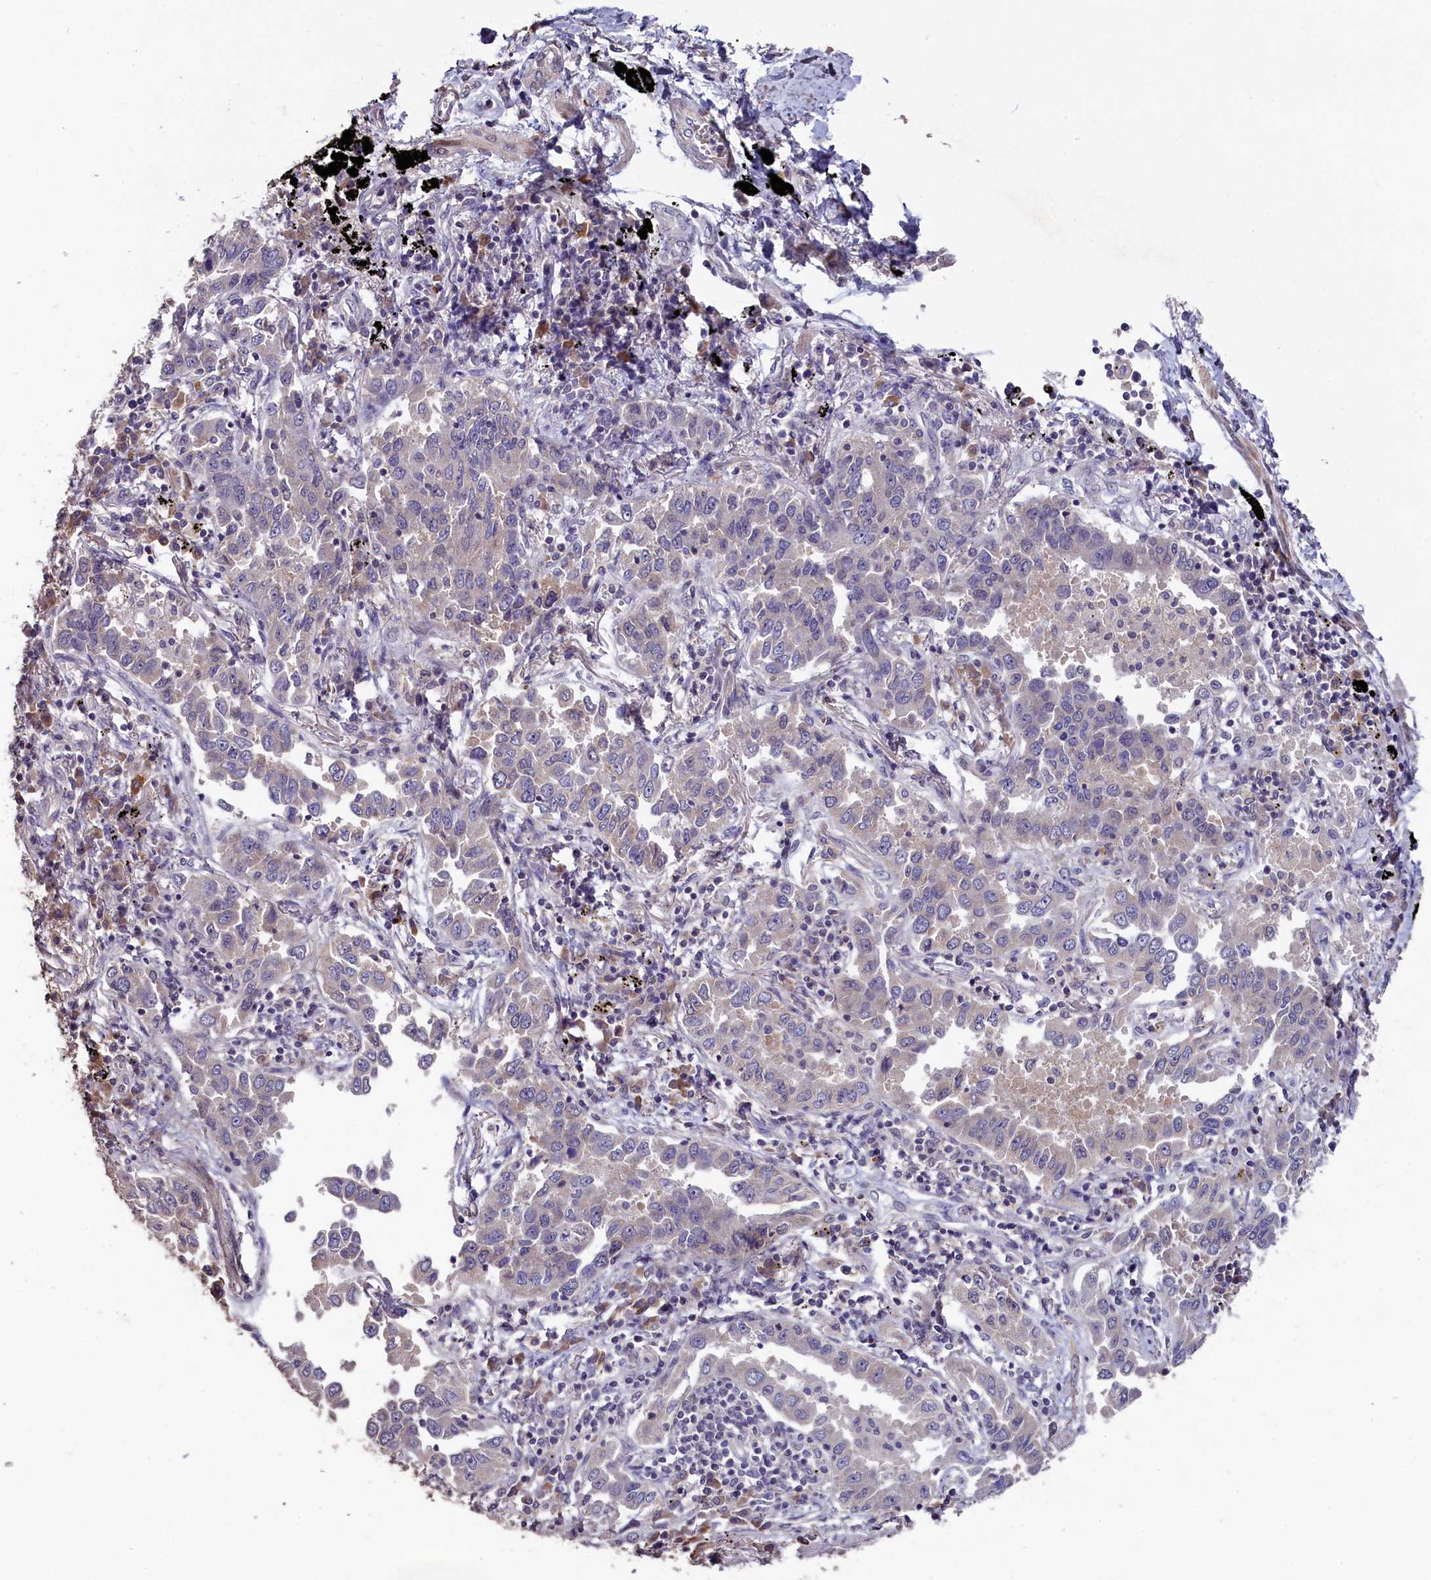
{"staining": {"intensity": "negative", "quantity": "none", "location": "none"}, "tissue": "lung cancer", "cell_type": "Tumor cells", "image_type": "cancer", "snomed": [{"axis": "morphology", "description": "Adenocarcinoma, NOS"}, {"axis": "topography", "description": "Lung"}], "caption": "An IHC micrograph of lung cancer is shown. There is no staining in tumor cells of lung cancer.", "gene": "SLC39A6", "patient": {"sex": "male", "age": 67}}